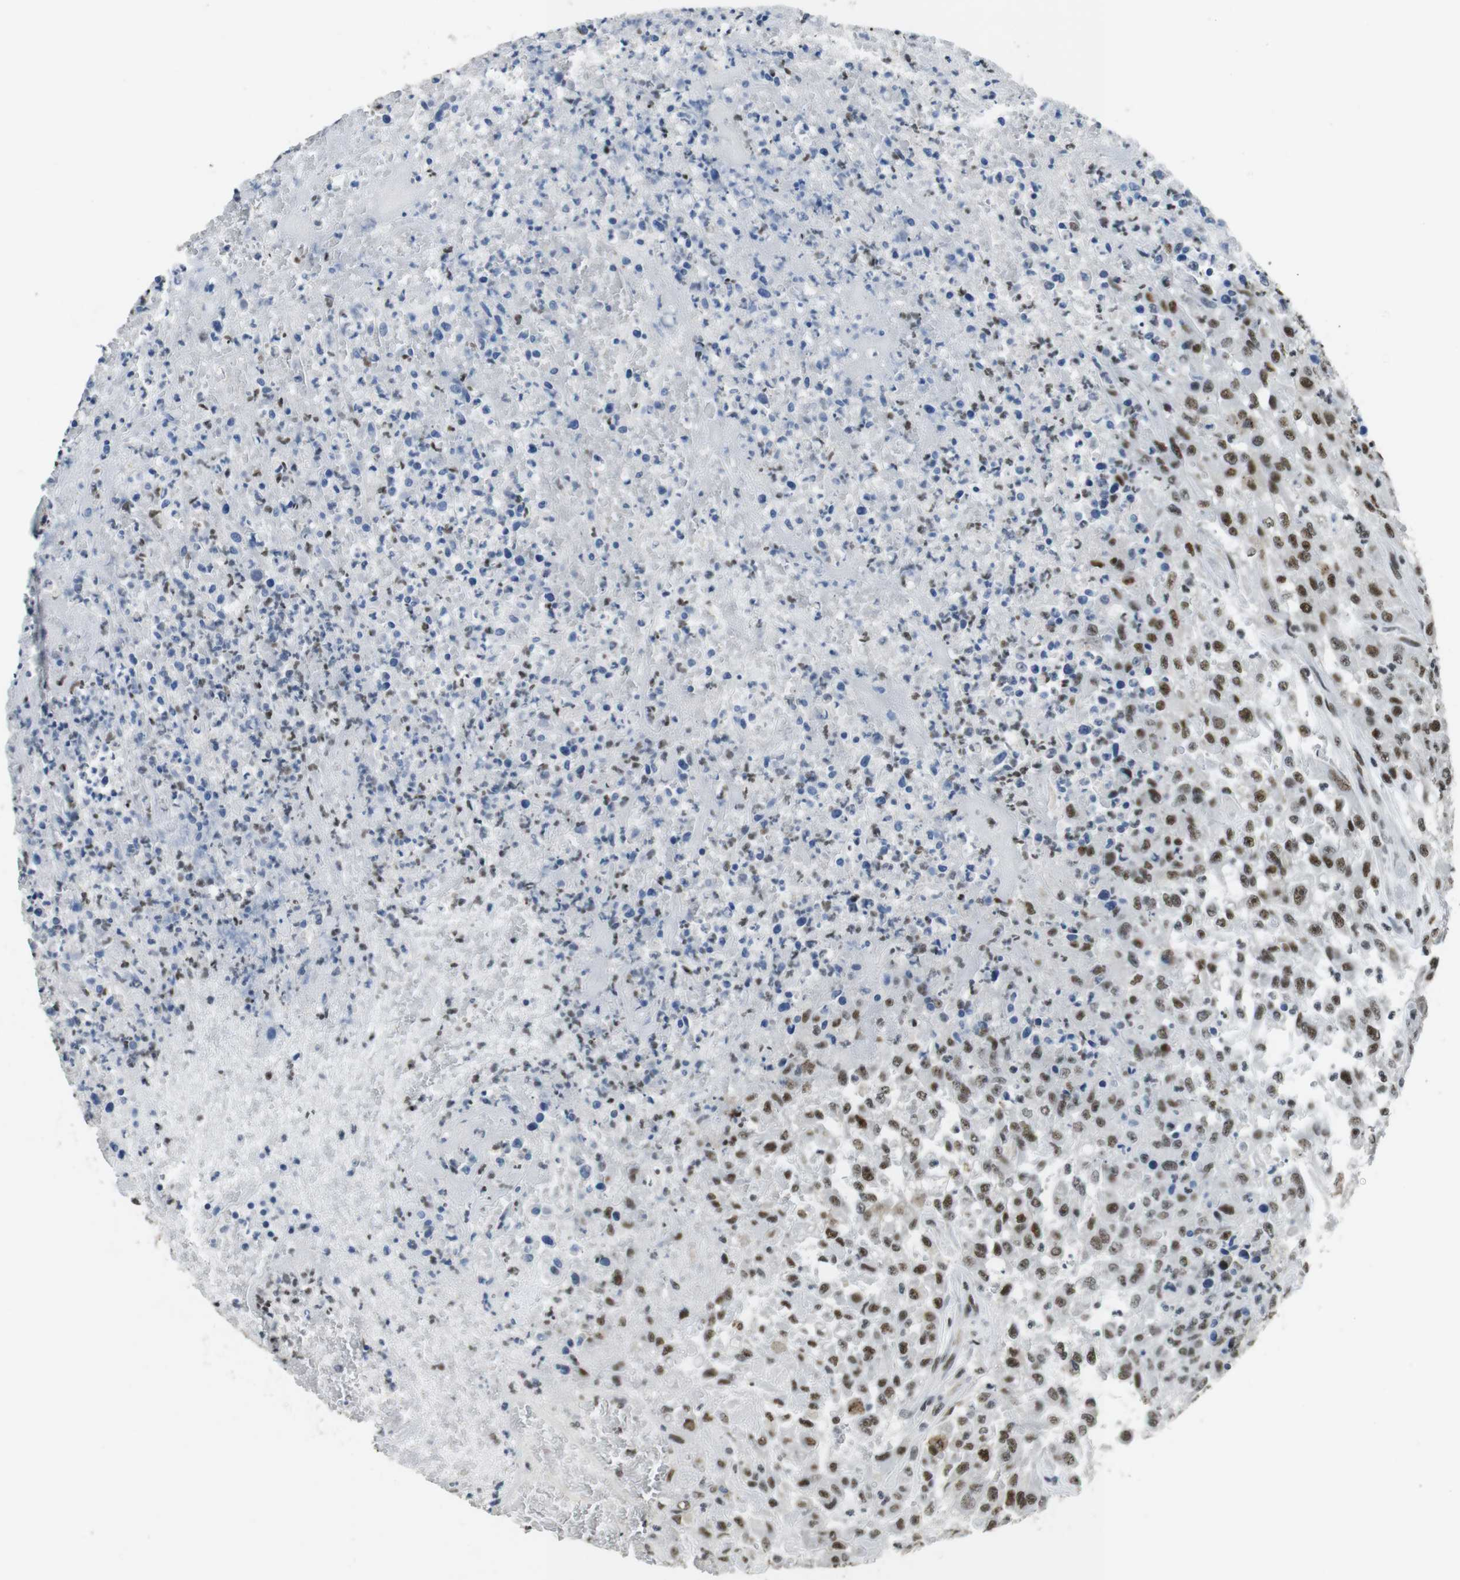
{"staining": {"intensity": "moderate", "quantity": ">75%", "location": "nuclear"}, "tissue": "urothelial cancer", "cell_type": "Tumor cells", "image_type": "cancer", "snomed": [{"axis": "morphology", "description": "Urothelial carcinoma, High grade"}, {"axis": "topography", "description": "Urinary bladder"}], "caption": "An image of human high-grade urothelial carcinoma stained for a protein reveals moderate nuclear brown staining in tumor cells.", "gene": "CSNK2B", "patient": {"sex": "male", "age": 46}}